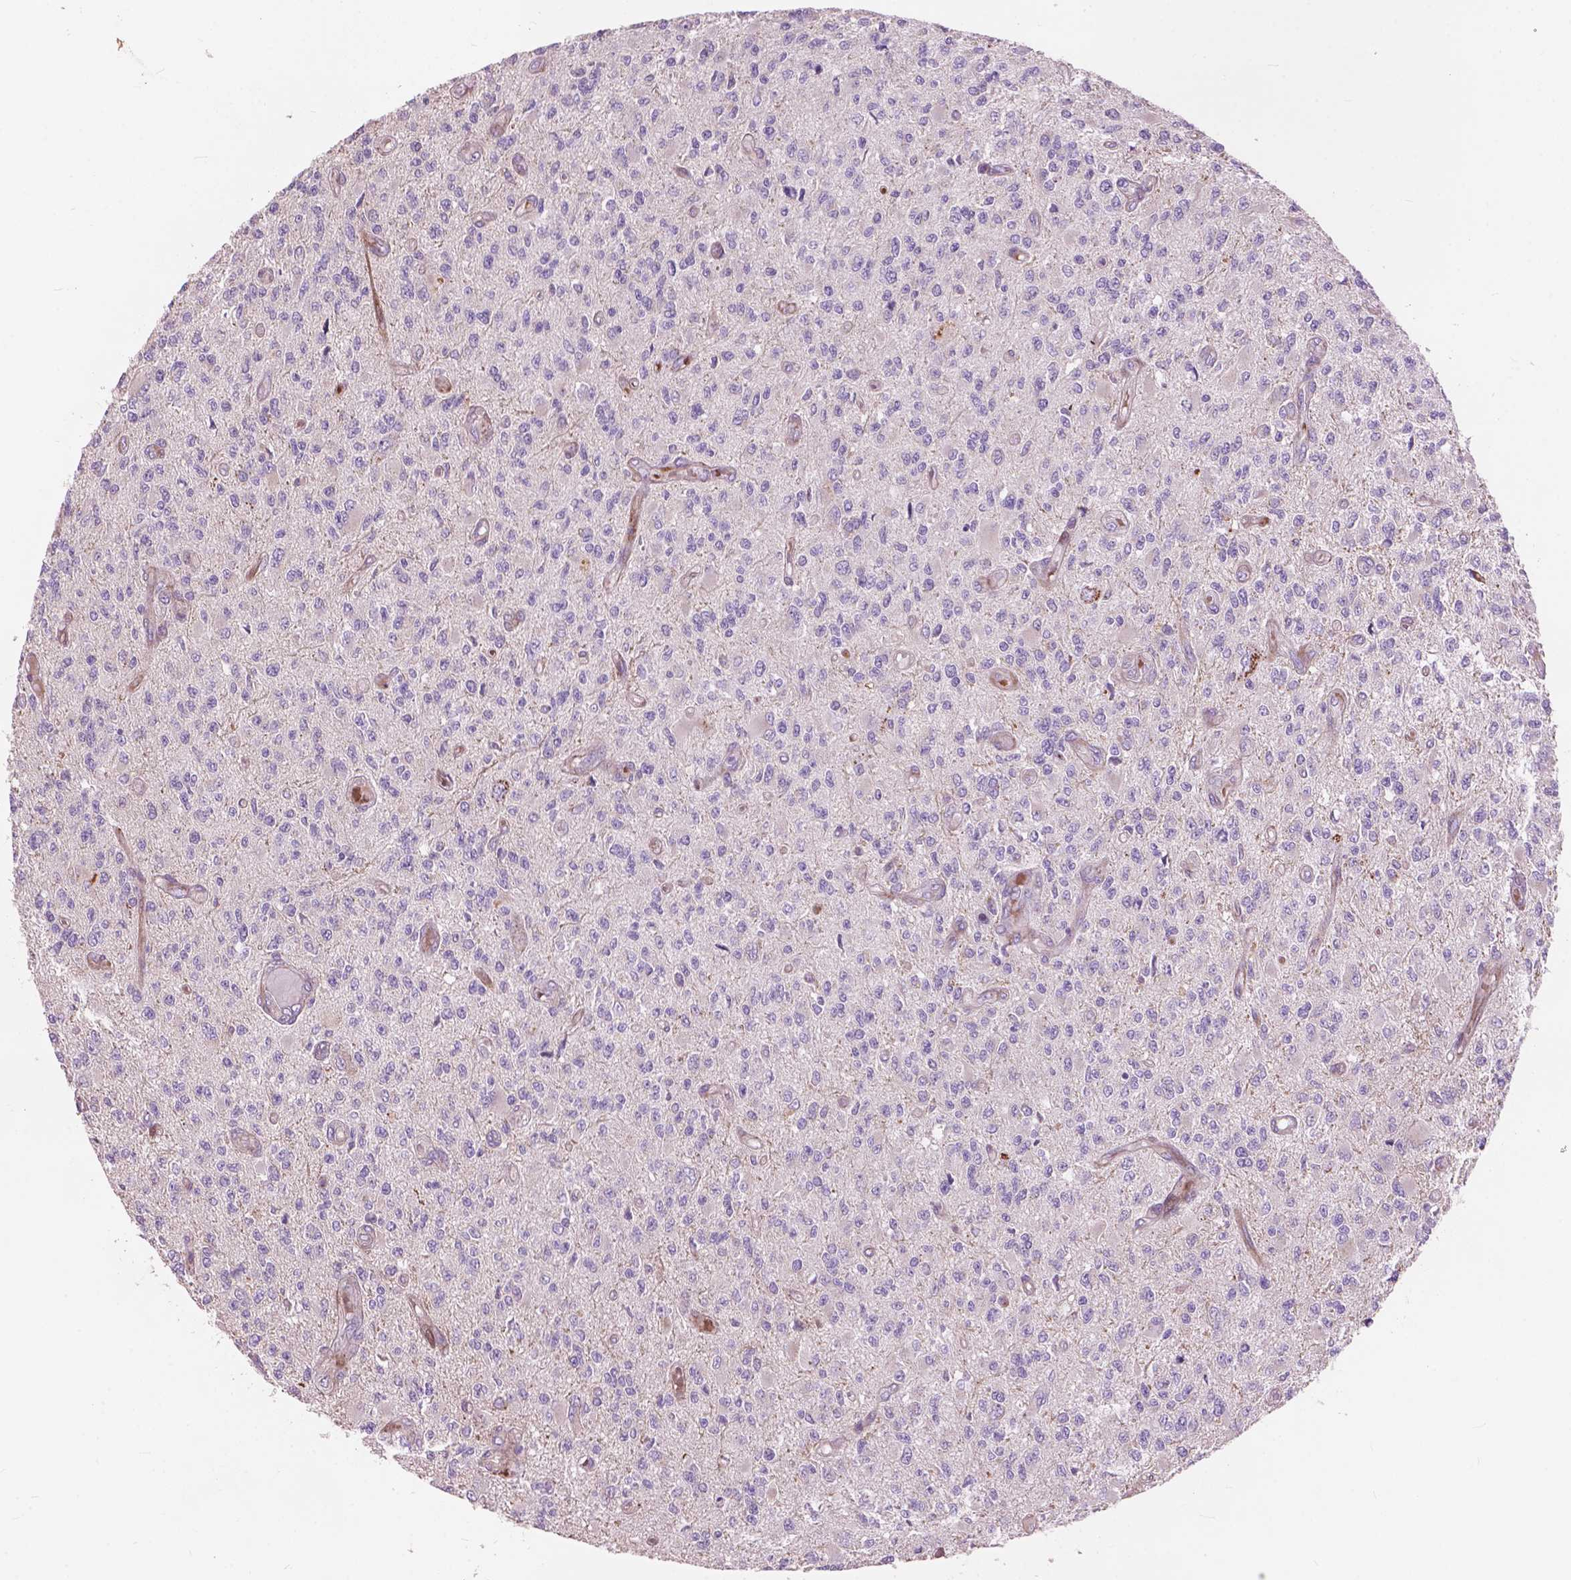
{"staining": {"intensity": "negative", "quantity": "none", "location": "none"}, "tissue": "glioma", "cell_type": "Tumor cells", "image_type": "cancer", "snomed": [{"axis": "morphology", "description": "Glioma, malignant, High grade"}, {"axis": "topography", "description": "Brain"}], "caption": "Image shows no protein expression in tumor cells of malignant glioma (high-grade) tissue.", "gene": "MORN1", "patient": {"sex": "female", "age": 63}}